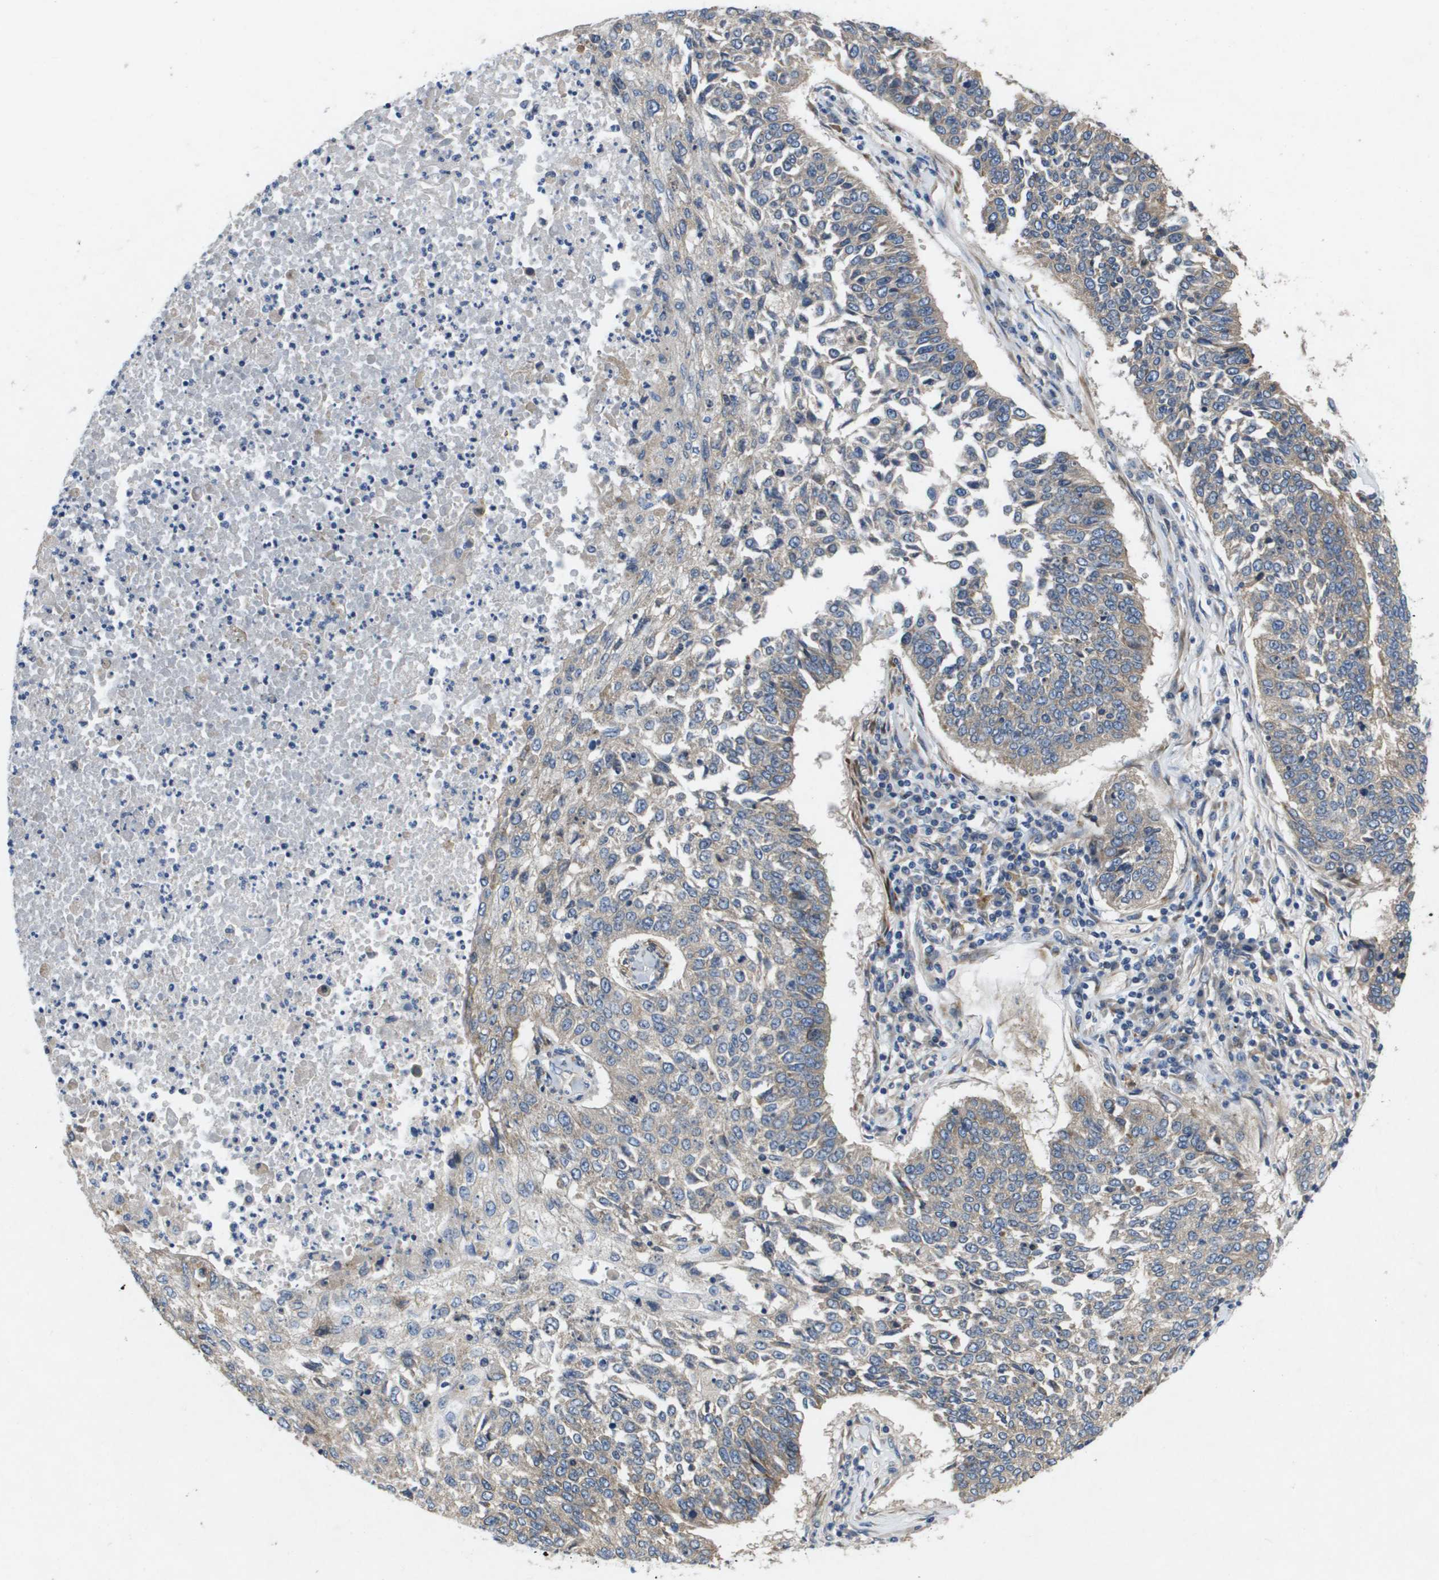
{"staining": {"intensity": "negative", "quantity": "none", "location": "none"}, "tissue": "lung cancer", "cell_type": "Tumor cells", "image_type": "cancer", "snomed": [{"axis": "morphology", "description": "Normal tissue, NOS"}, {"axis": "morphology", "description": "Squamous cell carcinoma, NOS"}, {"axis": "topography", "description": "Cartilage tissue"}, {"axis": "topography", "description": "Bronchus"}, {"axis": "topography", "description": "Lung"}], "caption": "Immunohistochemistry (IHC) histopathology image of squamous cell carcinoma (lung) stained for a protein (brown), which reveals no staining in tumor cells.", "gene": "ENTPD2", "patient": {"sex": "female", "age": 49}}